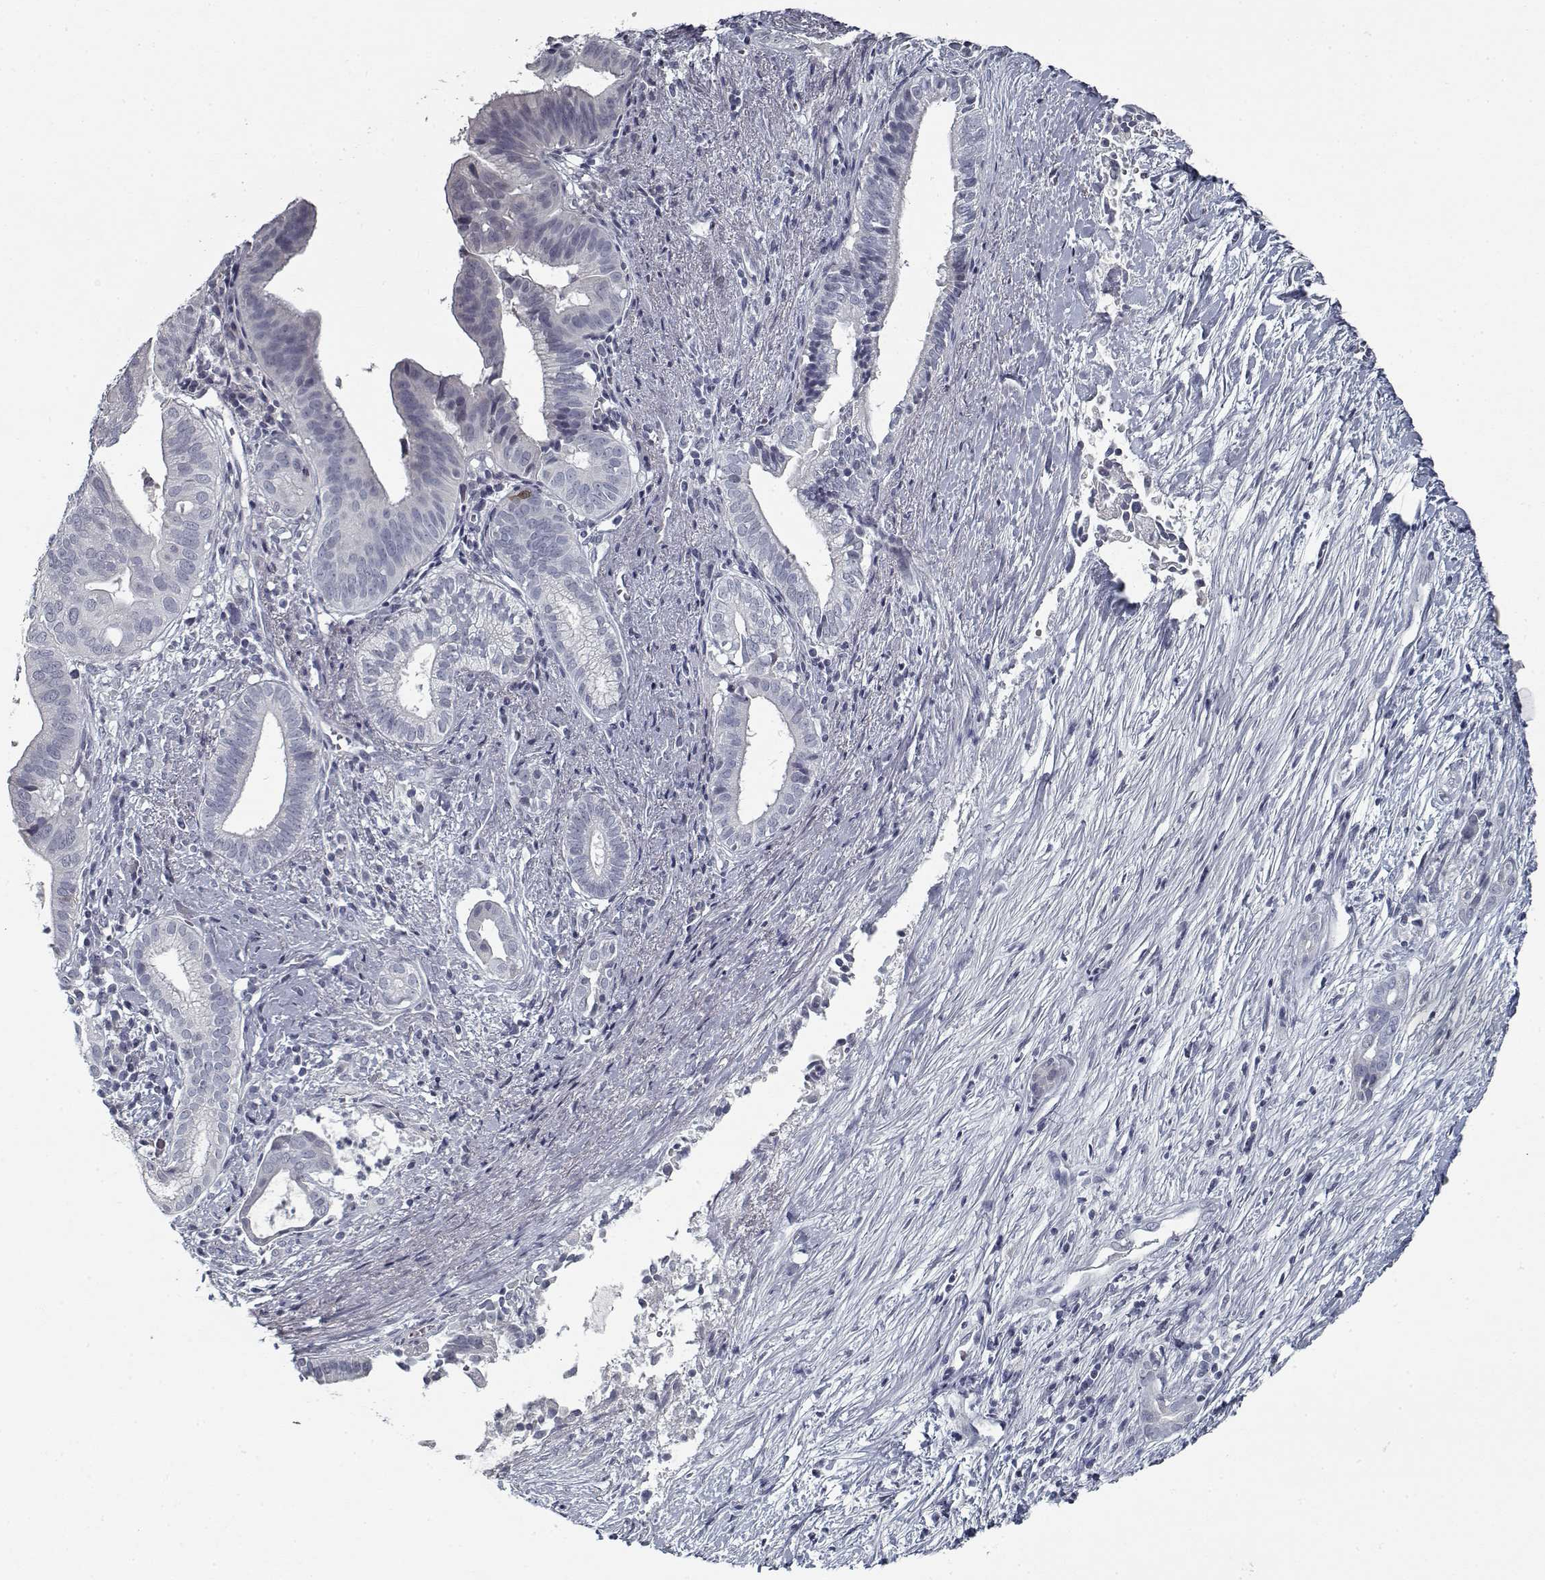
{"staining": {"intensity": "negative", "quantity": "none", "location": "none"}, "tissue": "pancreatic cancer", "cell_type": "Tumor cells", "image_type": "cancer", "snomed": [{"axis": "morphology", "description": "Adenocarcinoma, NOS"}, {"axis": "topography", "description": "Pancreas"}], "caption": "There is no significant expression in tumor cells of adenocarcinoma (pancreatic).", "gene": "GAD2", "patient": {"sex": "male", "age": 61}}